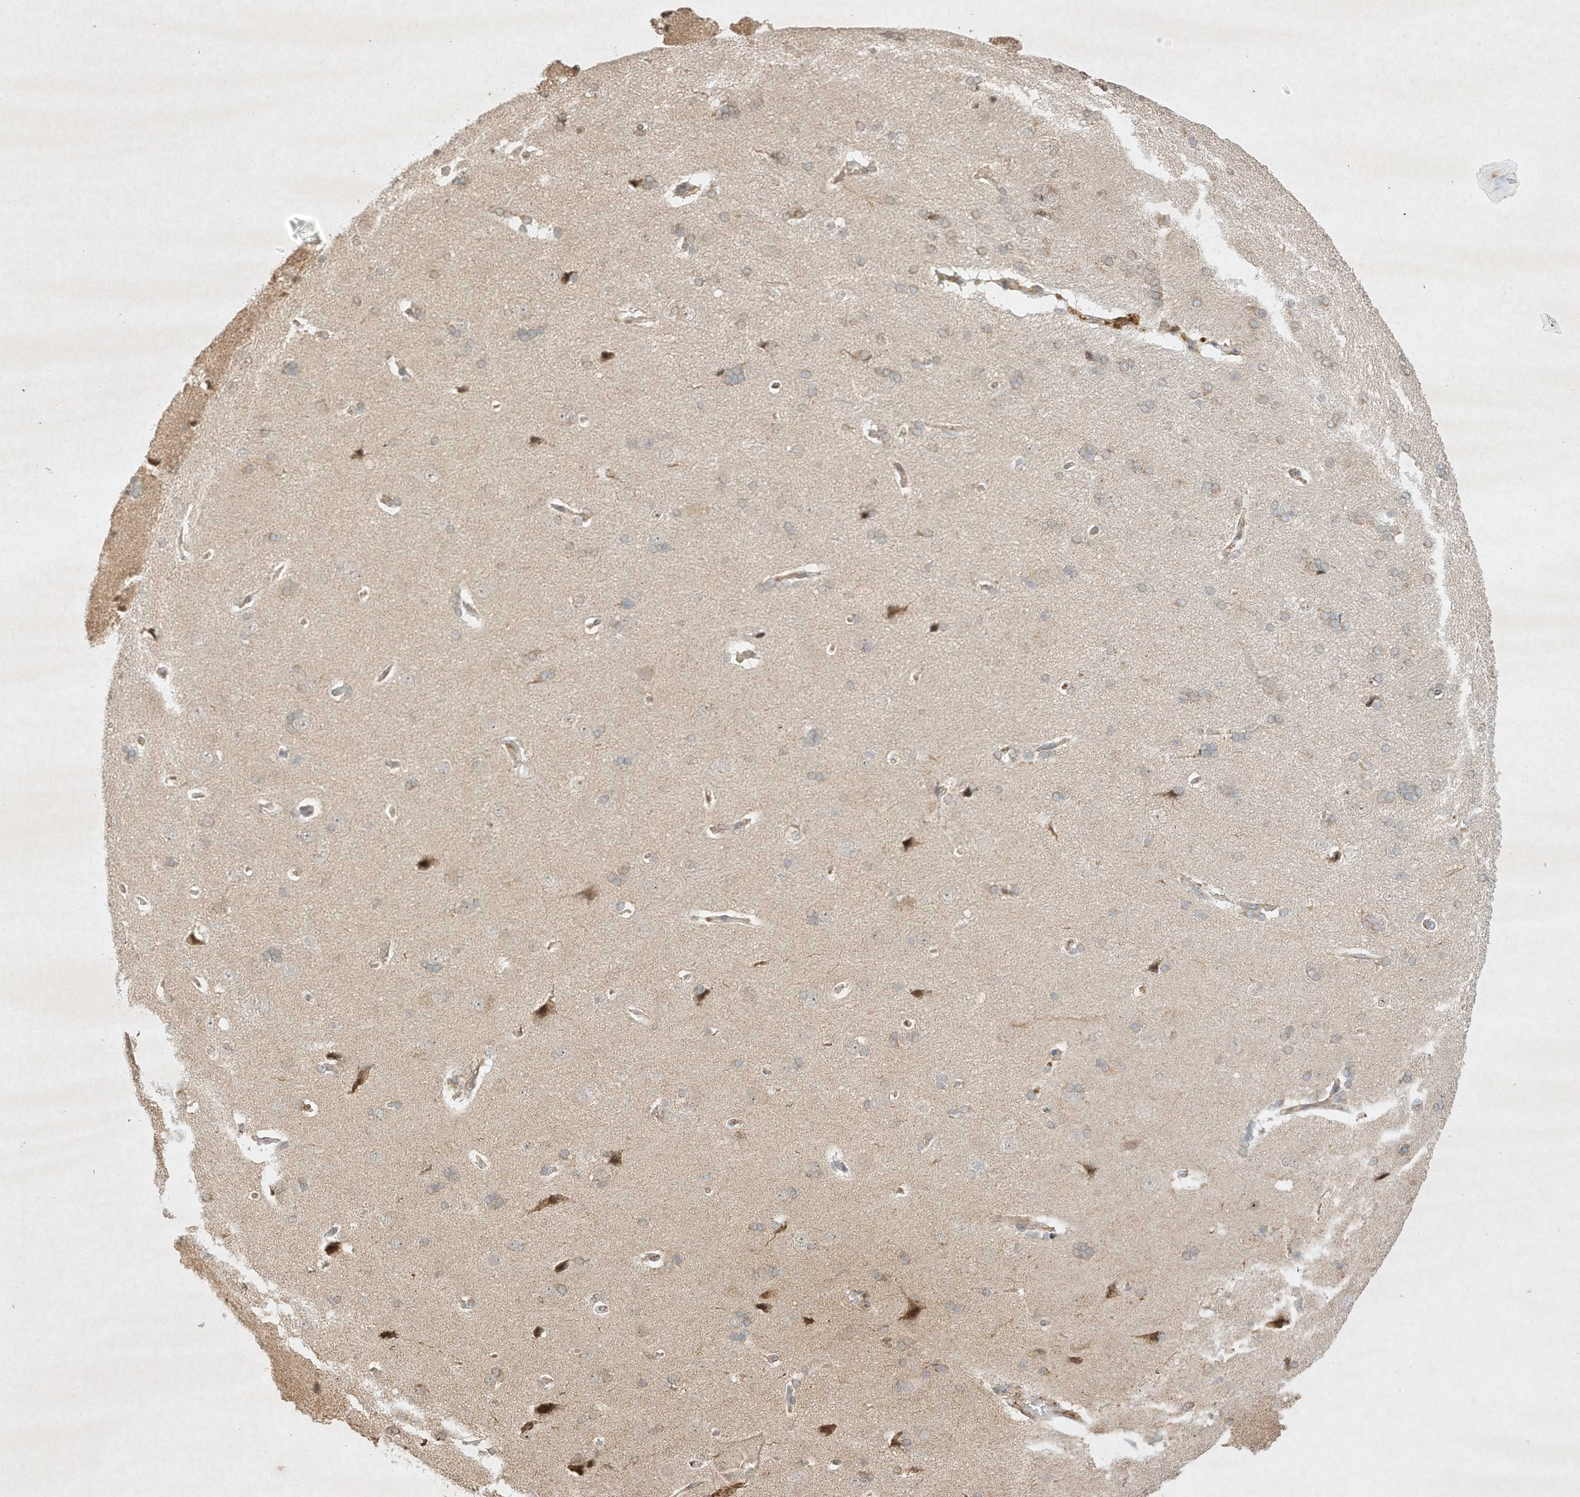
{"staining": {"intensity": "moderate", "quantity": ">75%", "location": "cytoplasmic/membranous"}, "tissue": "cerebral cortex", "cell_type": "Endothelial cells", "image_type": "normal", "snomed": [{"axis": "morphology", "description": "Normal tissue, NOS"}, {"axis": "topography", "description": "Cerebral cortex"}], "caption": "Immunohistochemistry (IHC) staining of benign cerebral cortex, which shows medium levels of moderate cytoplasmic/membranous staining in about >75% of endothelial cells indicating moderate cytoplasmic/membranous protein positivity. The staining was performed using DAB (brown) for protein detection and nuclei were counterstained in hematoxylin (blue).", "gene": "BTRC", "patient": {"sex": "male", "age": 62}}